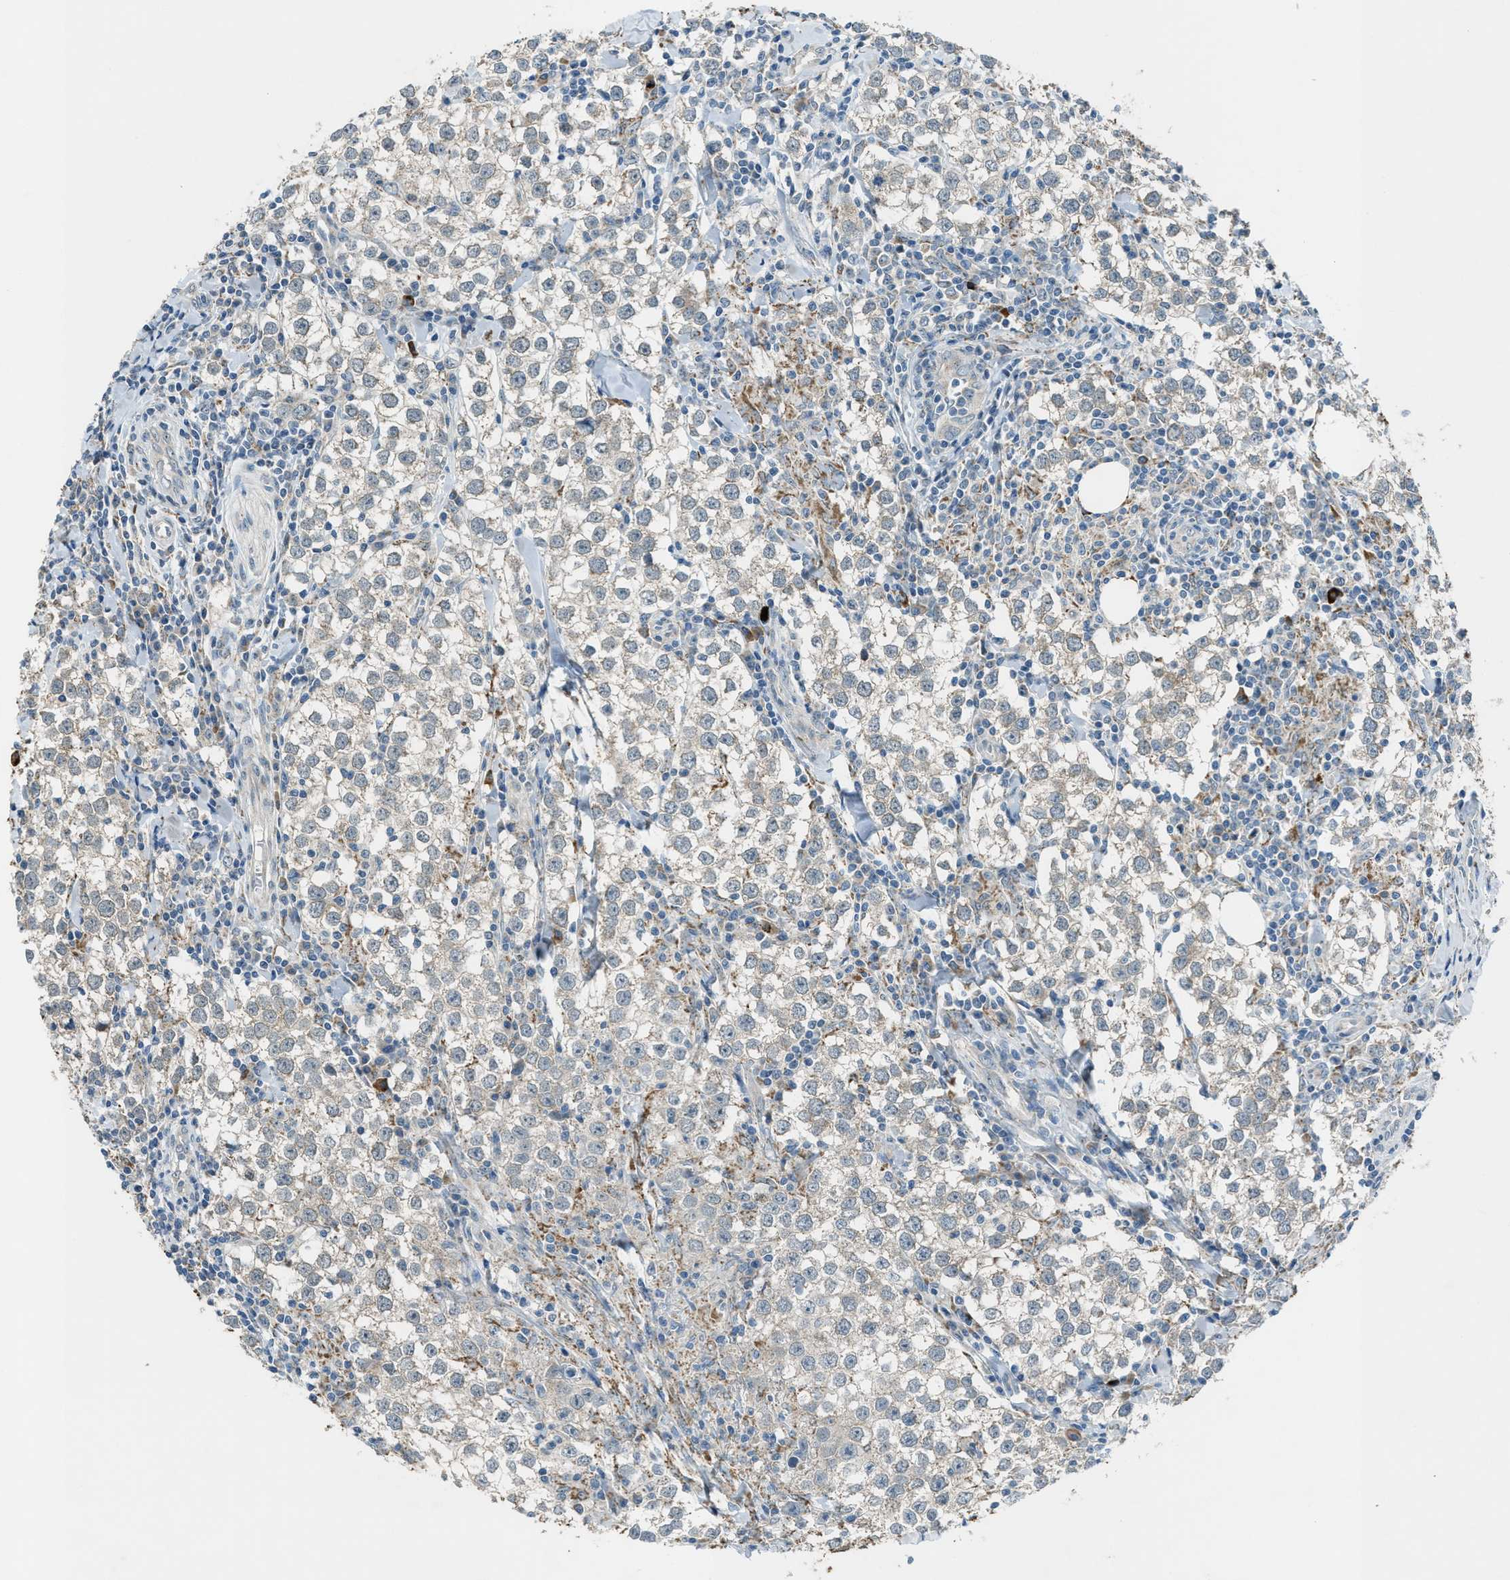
{"staining": {"intensity": "weak", "quantity": "<25%", "location": "cytoplasmic/membranous"}, "tissue": "testis cancer", "cell_type": "Tumor cells", "image_type": "cancer", "snomed": [{"axis": "morphology", "description": "Seminoma, NOS"}, {"axis": "morphology", "description": "Carcinoma, Embryonal, NOS"}, {"axis": "topography", "description": "Testis"}], "caption": "High magnification brightfield microscopy of testis seminoma stained with DAB (3,3'-diaminobenzidine) (brown) and counterstained with hematoxylin (blue): tumor cells show no significant staining. Brightfield microscopy of immunohistochemistry (IHC) stained with DAB (3,3'-diaminobenzidine) (brown) and hematoxylin (blue), captured at high magnification.", "gene": "CDON", "patient": {"sex": "male", "age": 36}}